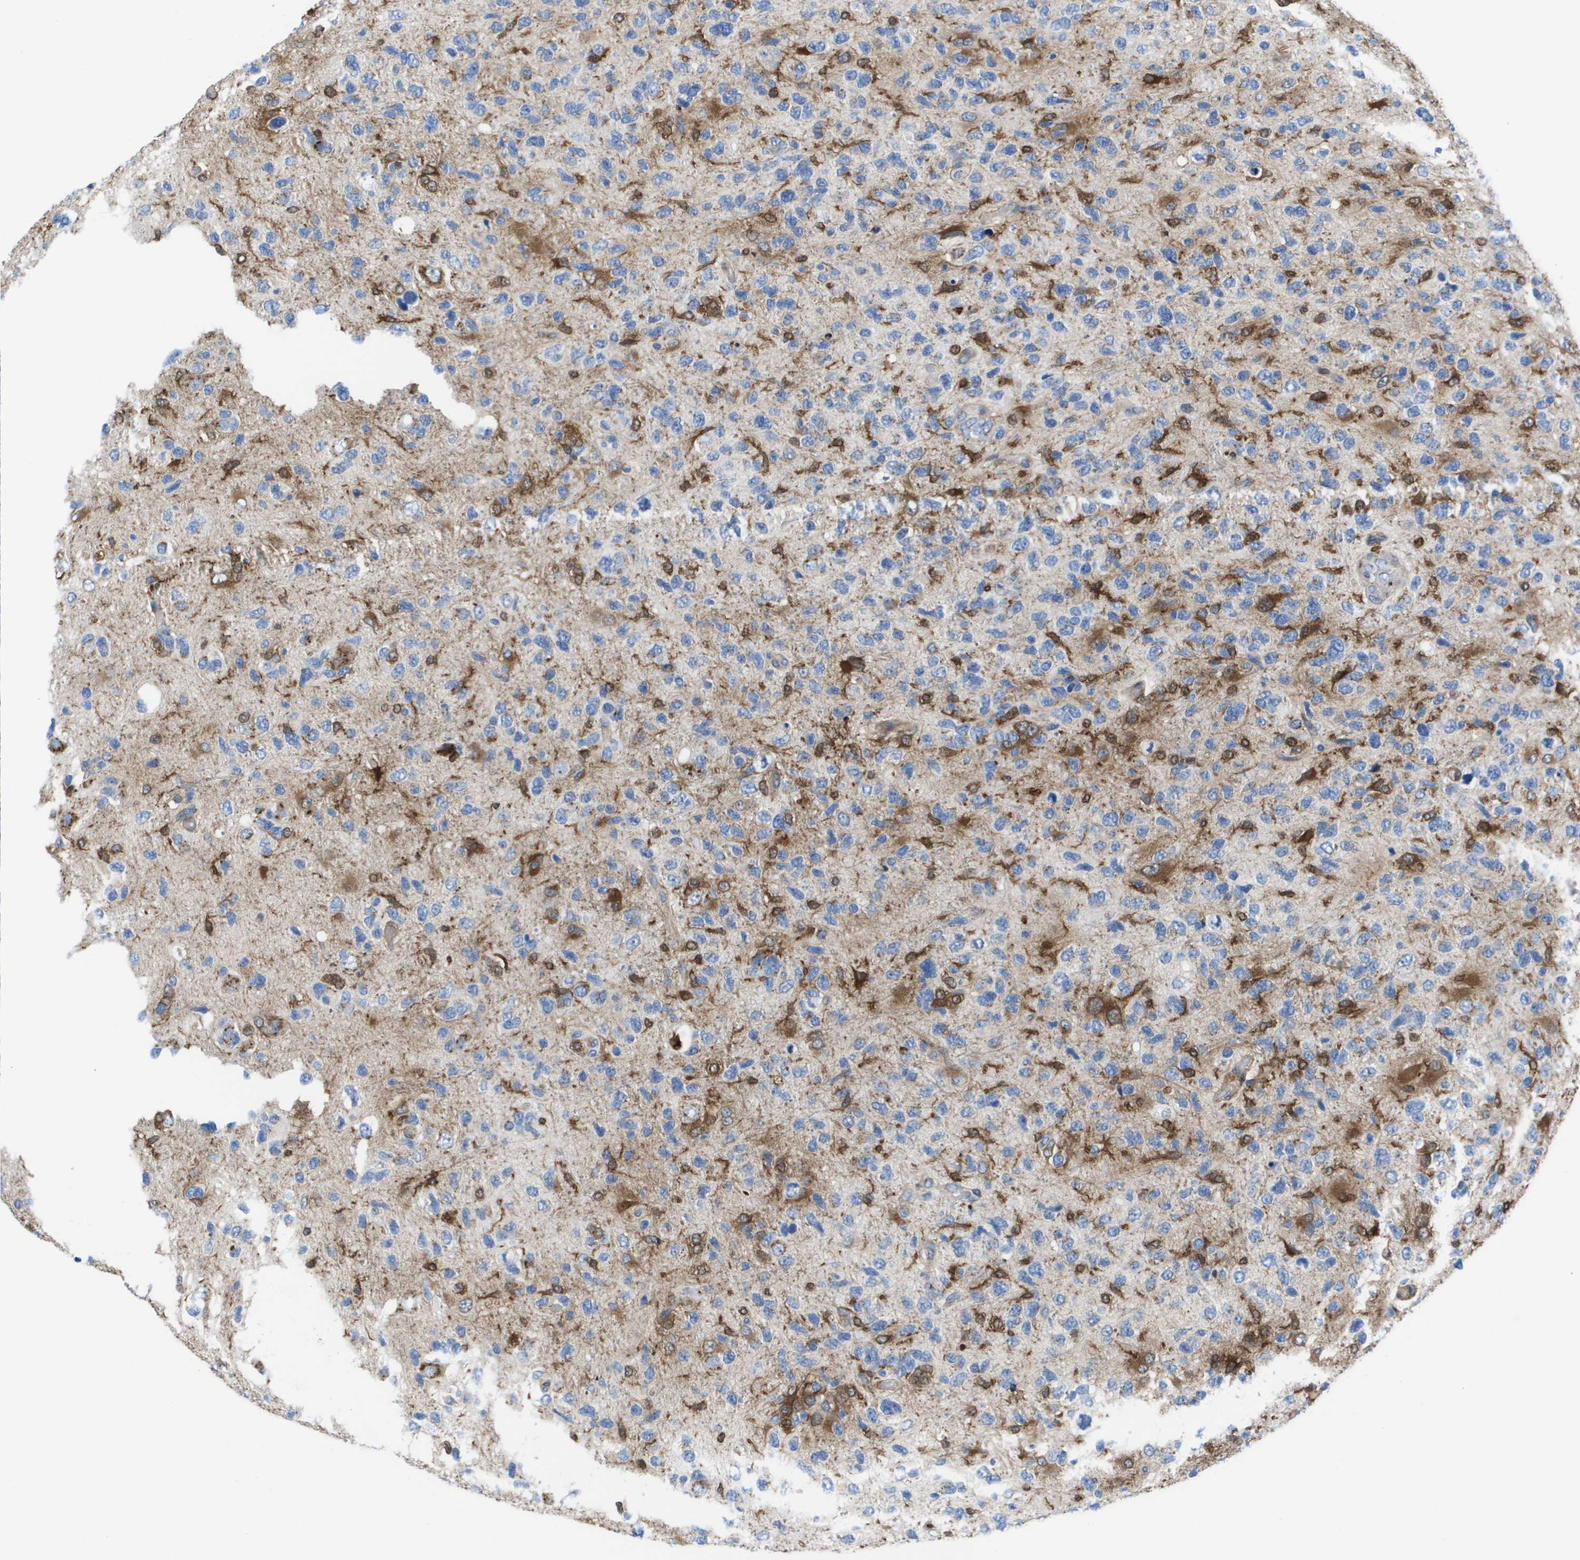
{"staining": {"intensity": "moderate", "quantity": "<25%", "location": "cytoplasmic/membranous"}, "tissue": "glioma", "cell_type": "Tumor cells", "image_type": "cancer", "snomed": [{"axis": "morphology", "description": "Glioma, malignant, High grade"}, {"axis": "topography", "description": "Brain"}], "caption": "IHC of malignant high-grade glioma shows low levels of moderate cytoplasmic/membranous expression in about <25% of tumor cells.", "gene": "SLC37A2", "patient": {"sex": "female", "age": 58}}